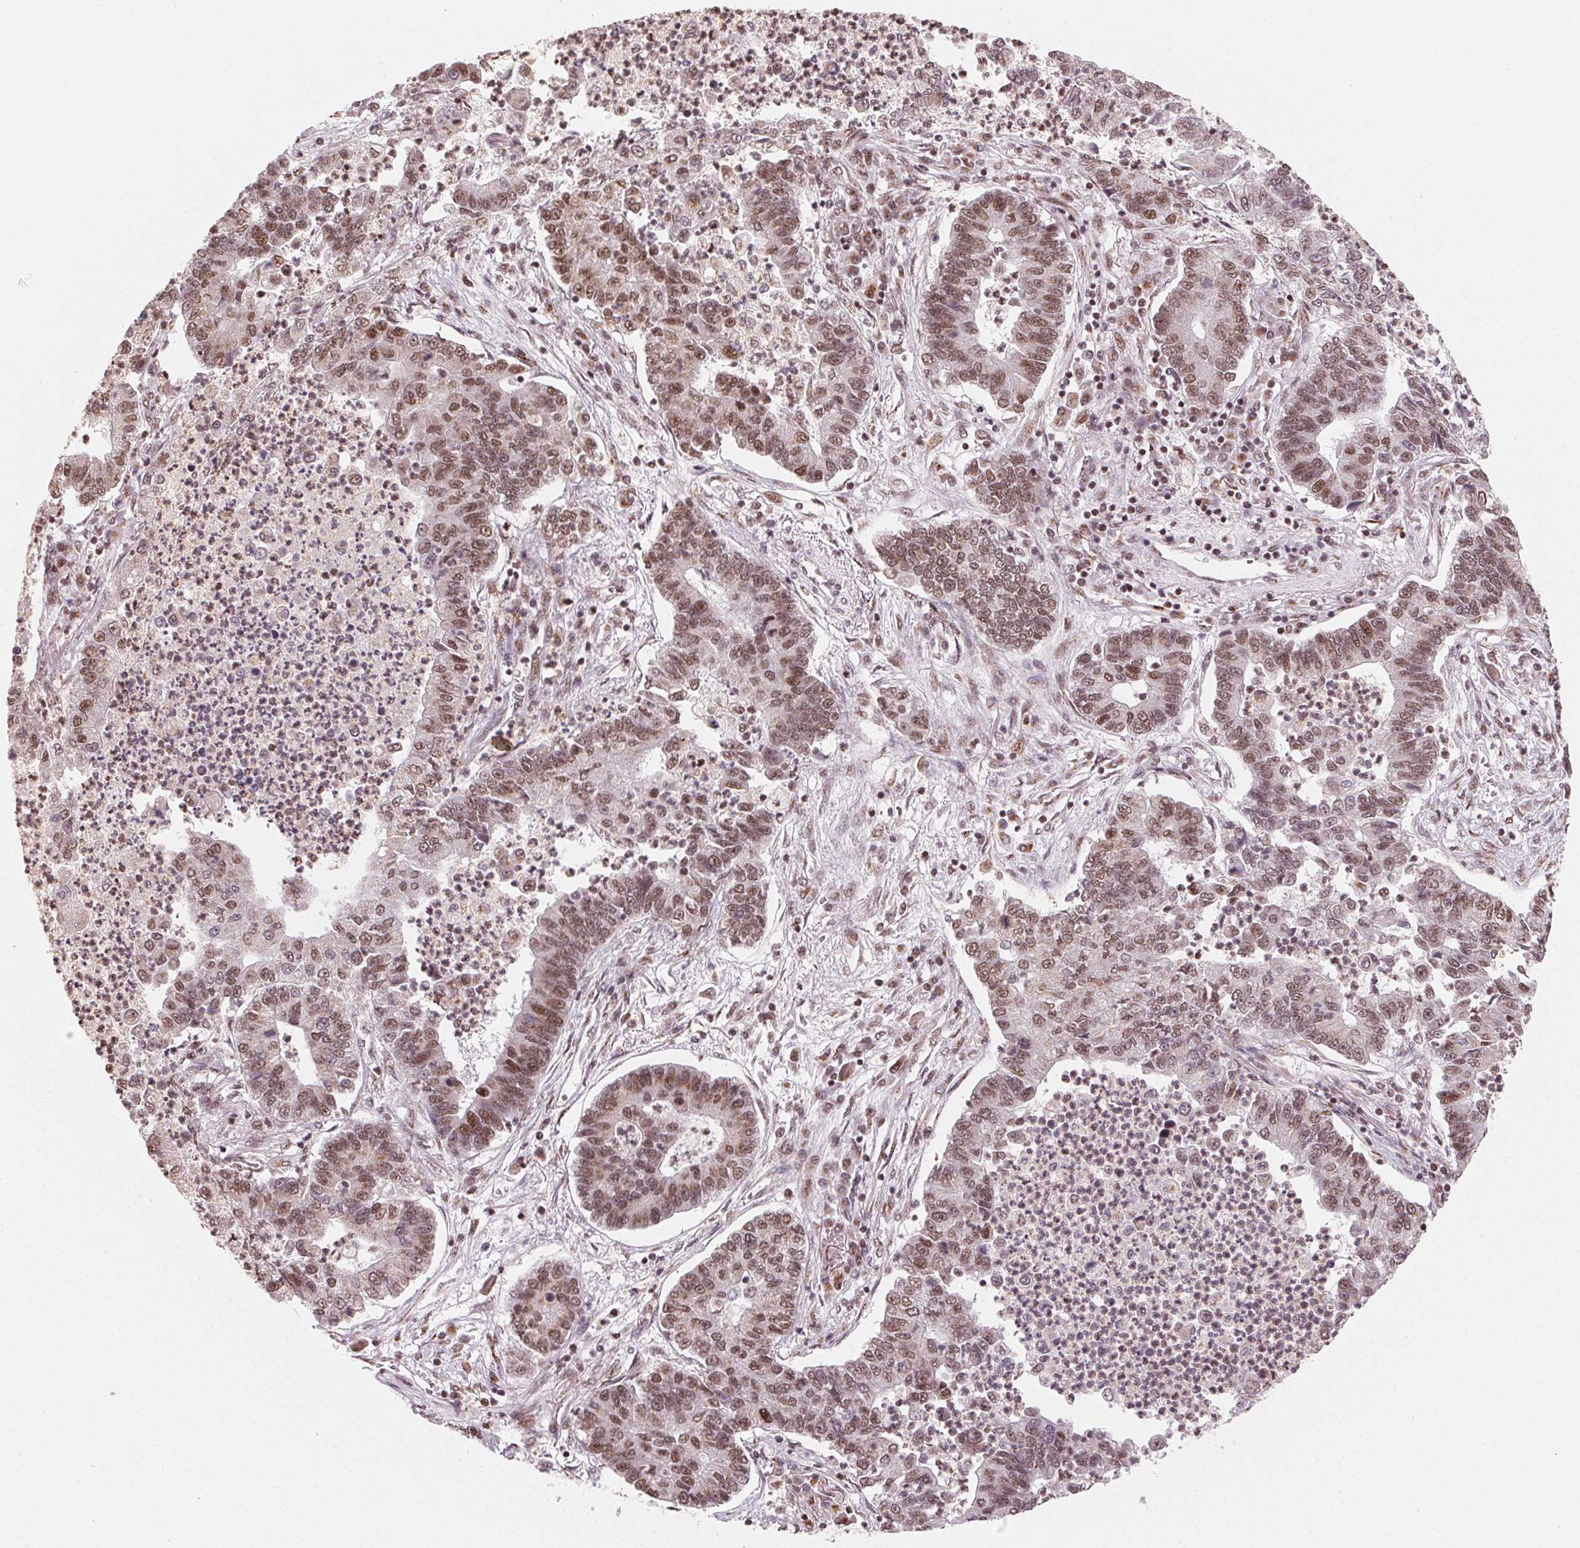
{"staining": {"intensity": "moderate", "quantity": ">75%", "location": "nuclear"}, "tissue": "lung cancer", "cell_type": "Tumor cells", "image_type": "cancer", "snomed": [{"axis": "morphology", "description": "Adenocarcinoma, NOS"}, {"axis": "topography", "description": "Lung"}], "caption": "IHC photomicrograph of neoplastic tissue: adenocarcinoma (lung) stained using immunohistochemistry (IHC) reveals medium levels of moderate protein expression localized specifically in the nuclear of tumor cells, appearing as a nuclear brown color.", "gene": "TOPORS", "patient": {"sex": "female", "age": 57}}